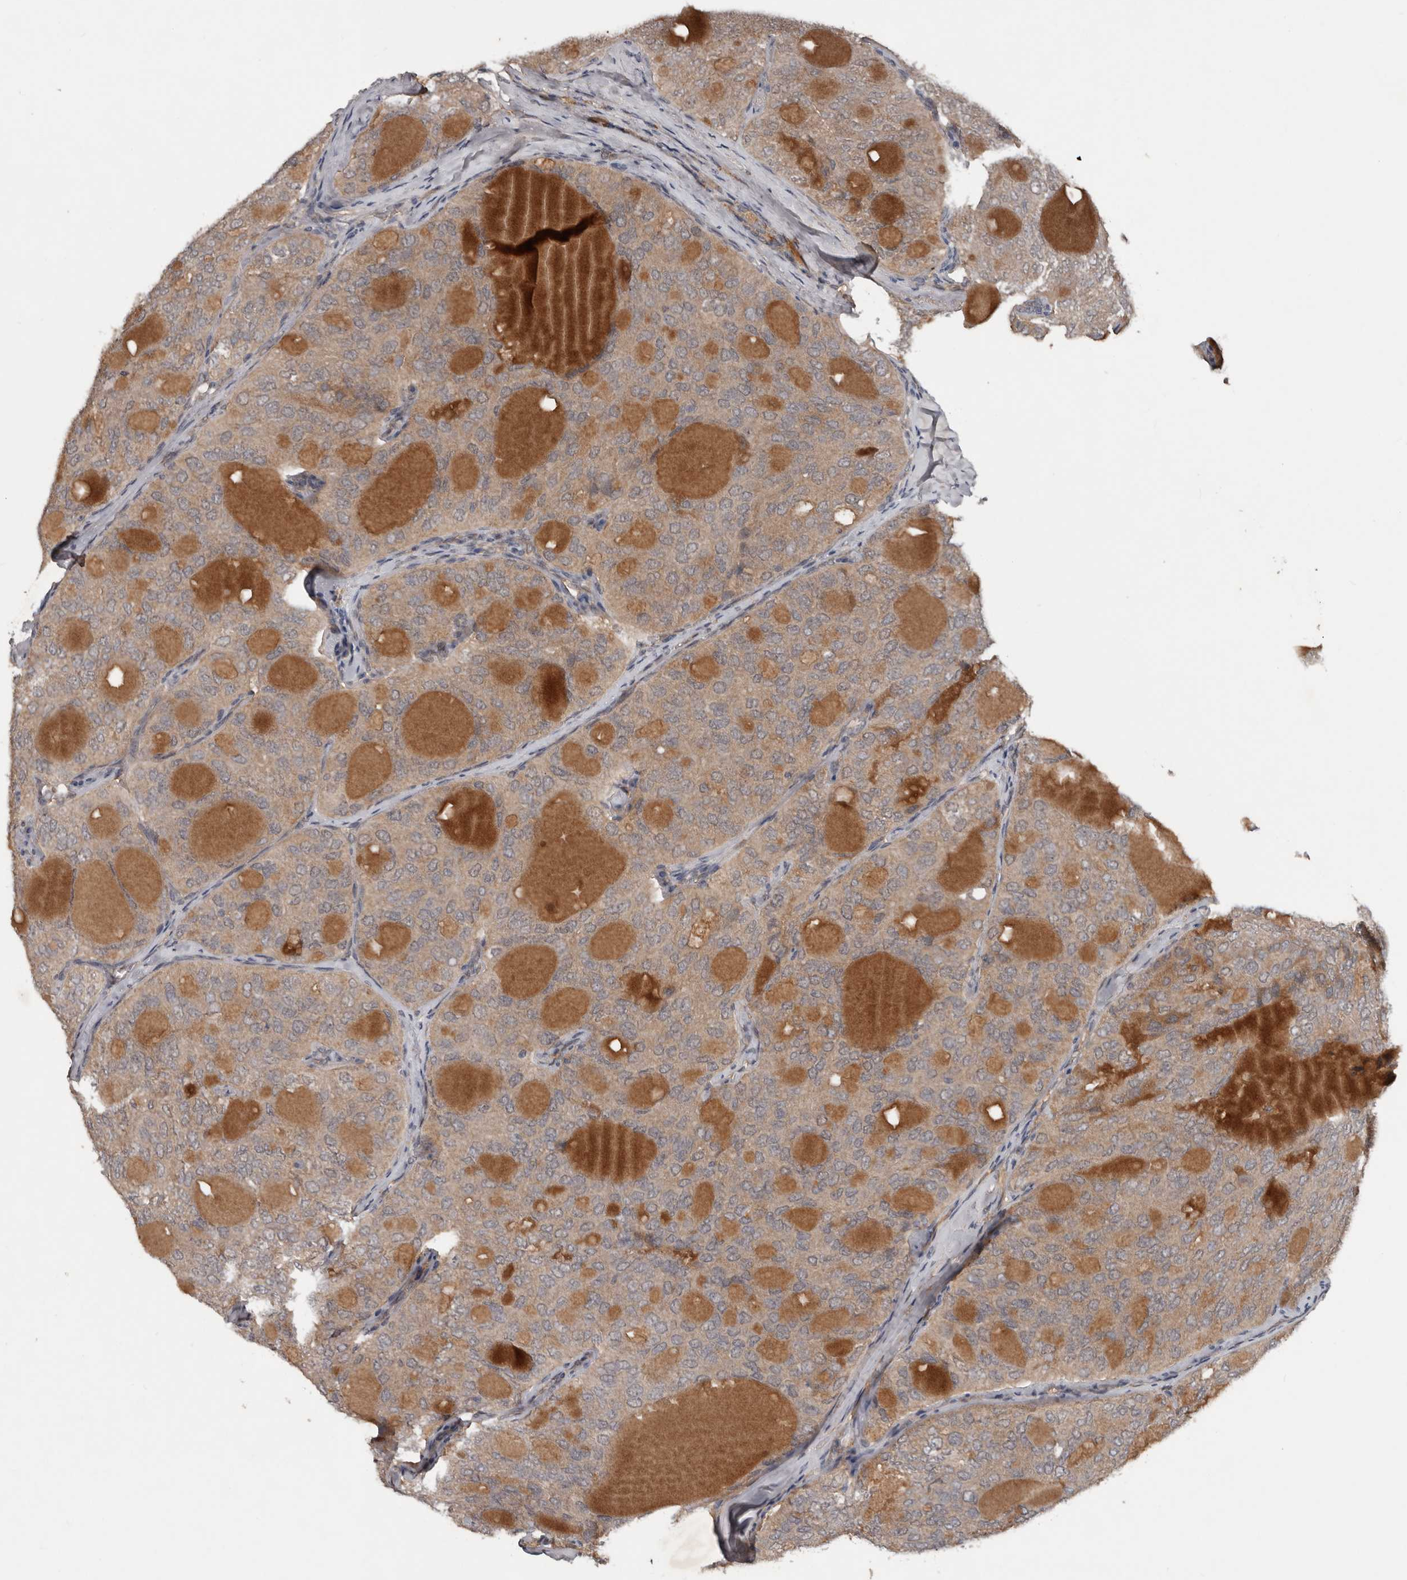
{"staining": {"intensity": "weak", "quantity": ">75%", "location": "cytoplasmic/membranous"}, "tissue": "thyroid cancer", "cell_type": "Tumor cells", "image_type": "cancer", "snomed": [{"axis": "morphology", "description": "Follicular adenoma carcinoma, NOS"}, {"axis": "topography", "description": "Thyroid gland"}], "caption": "IHC image of neoplastic tissue: follicular adenoma carcinoma (thyroid) stained using immunohistochemistry reveals low levels of weak protein expression localized specifically in the cytoplasmic/membranous of tumor cells, appearing as a cytoplasmic/membranous brown color.", "gene": "DNAJB4", "patient": {"sex": "male", "age": 75}}